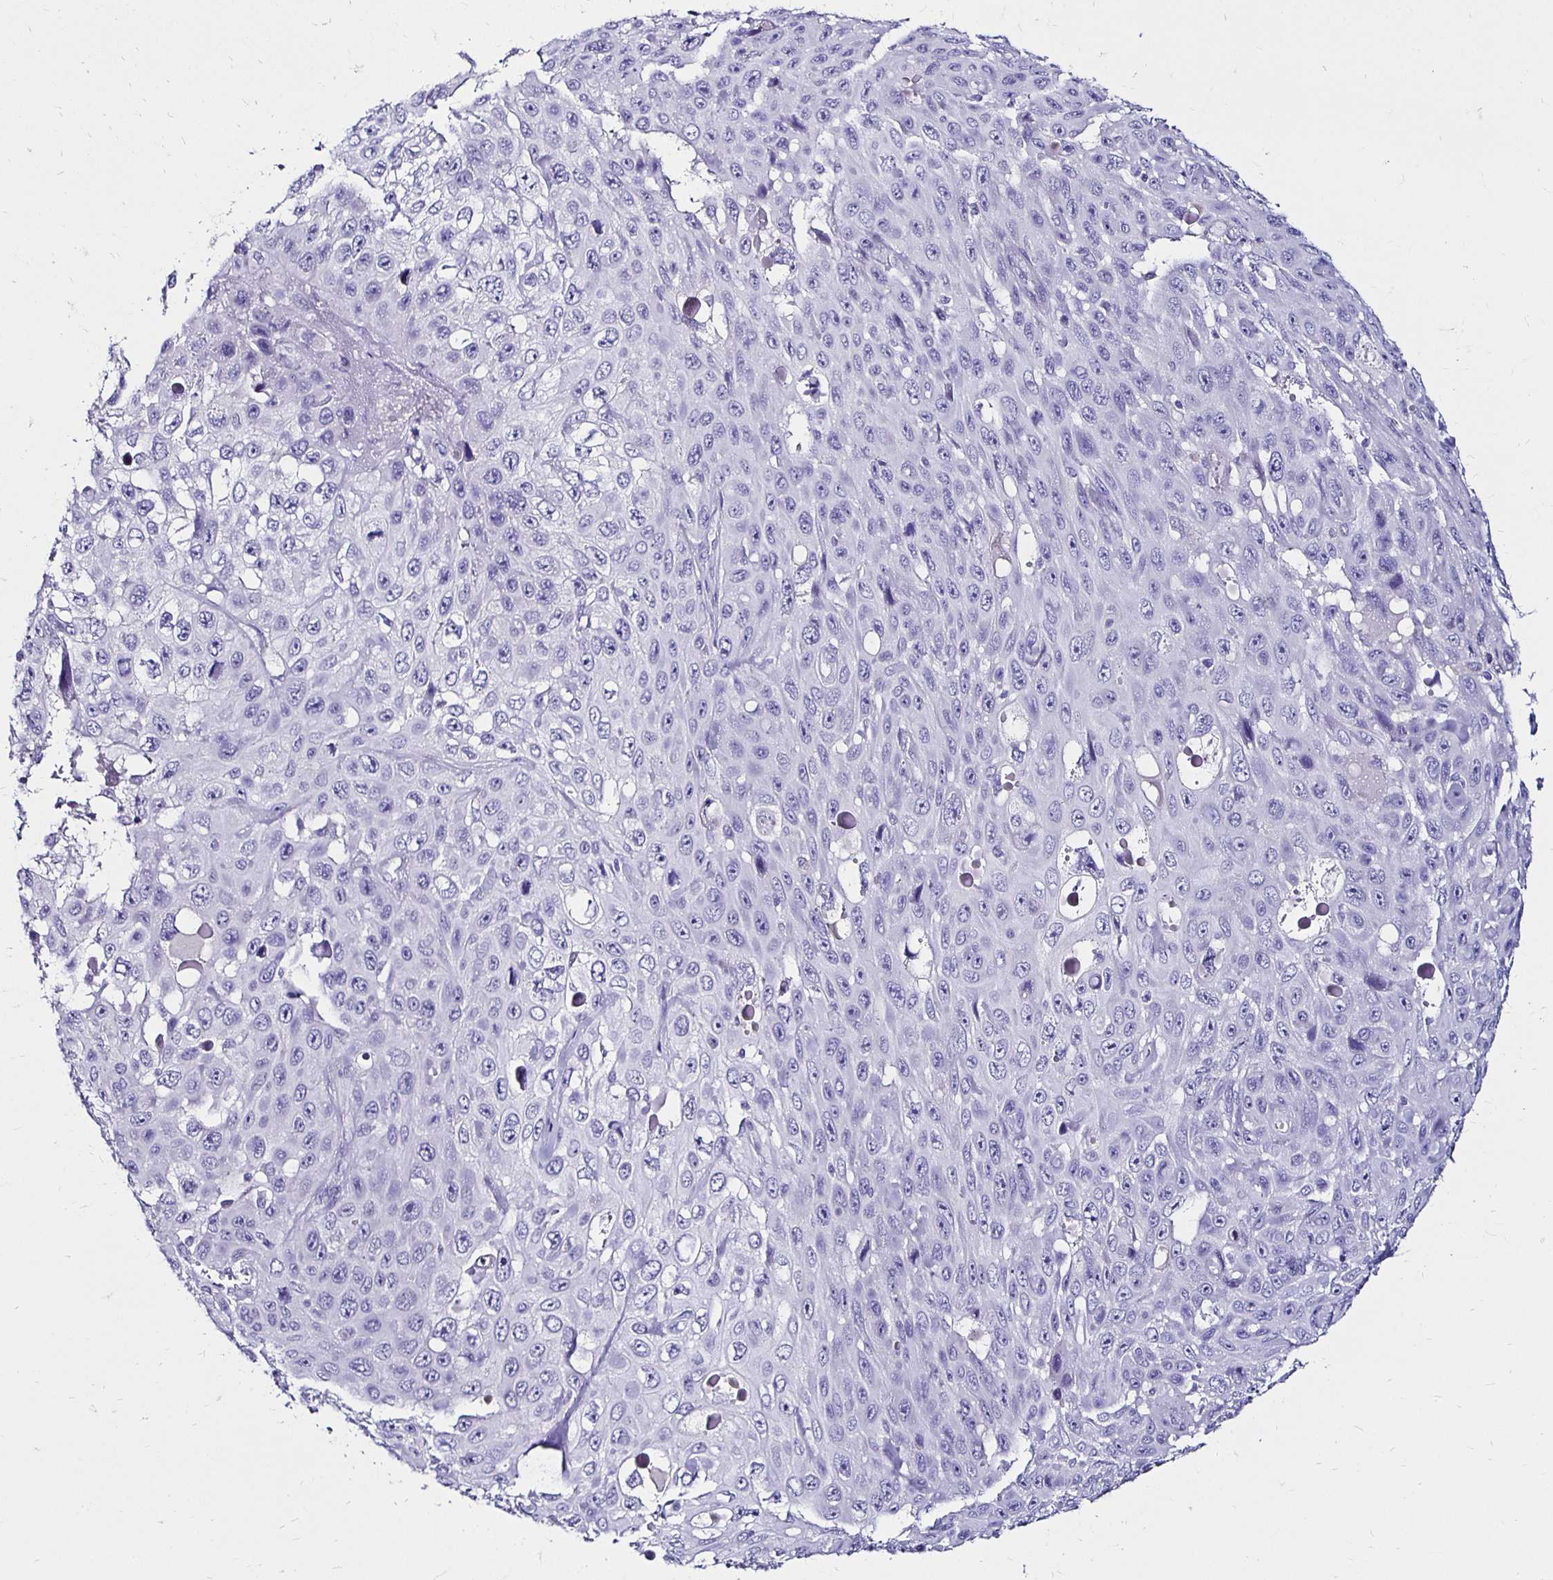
{"staining": {"intensity": "negative", "quantity": "none", "location": "none"}, "tissue": "skin cancer", "cell_type": "Tumor cells", "image_type": "cancer", "snomed": [{"axis": "morphology", "description": "Squamous cell carcinoma, NOS"}, {"axis": "topography", "description": "Skin"}], "caption": "A photomicrograph of squamous cell carcinoma (skin) stained for a protein displays no brown staining in tumor cells.", "gene": "KCNT1", "patient": {"sex": "male", "age": 82}}